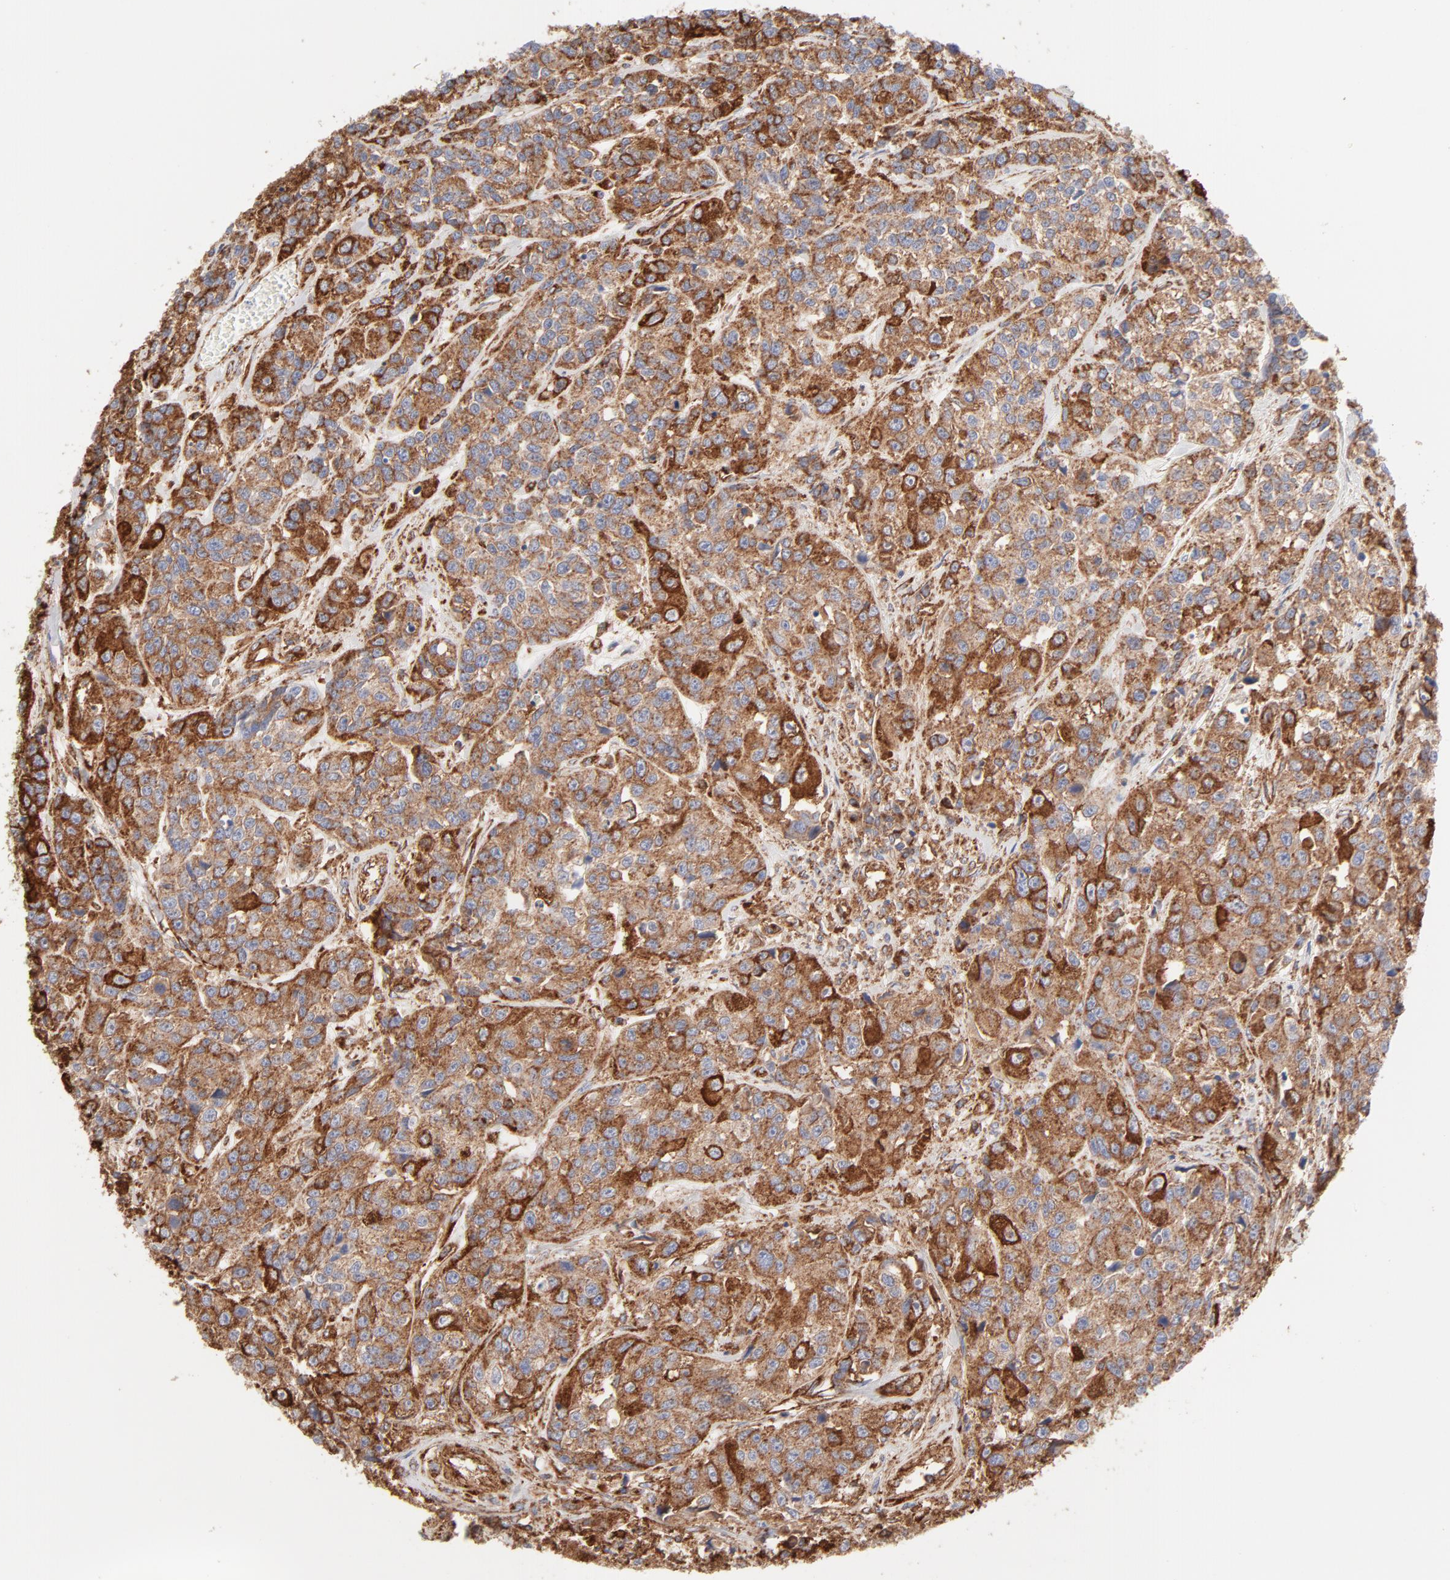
{"staining": {"intensity": "strong", "quantity": ">75%", "location": "cytoplasmic/membranous"}, "tissue": "urothelial cancer", "cell_type": "Tumor cells", "image_type": "cancer", "snomed": [{"axis": "morphology", "description": "Urothelial carcinoma, High grade"}, {"axis": "topography", "description": "Urinary bladder"}], "caption": "High-magnification brightfield microscopy of high-grade urothelial carcinoma stained with DAB (brown) and counterstained with hematoxylin (blue). tumor cells exhibit strong cytoplasmic/membranous expression is appreciated in about>75% of cells.", "gene": "CLTB", "patient": {"sex": "female", "age": 81}}